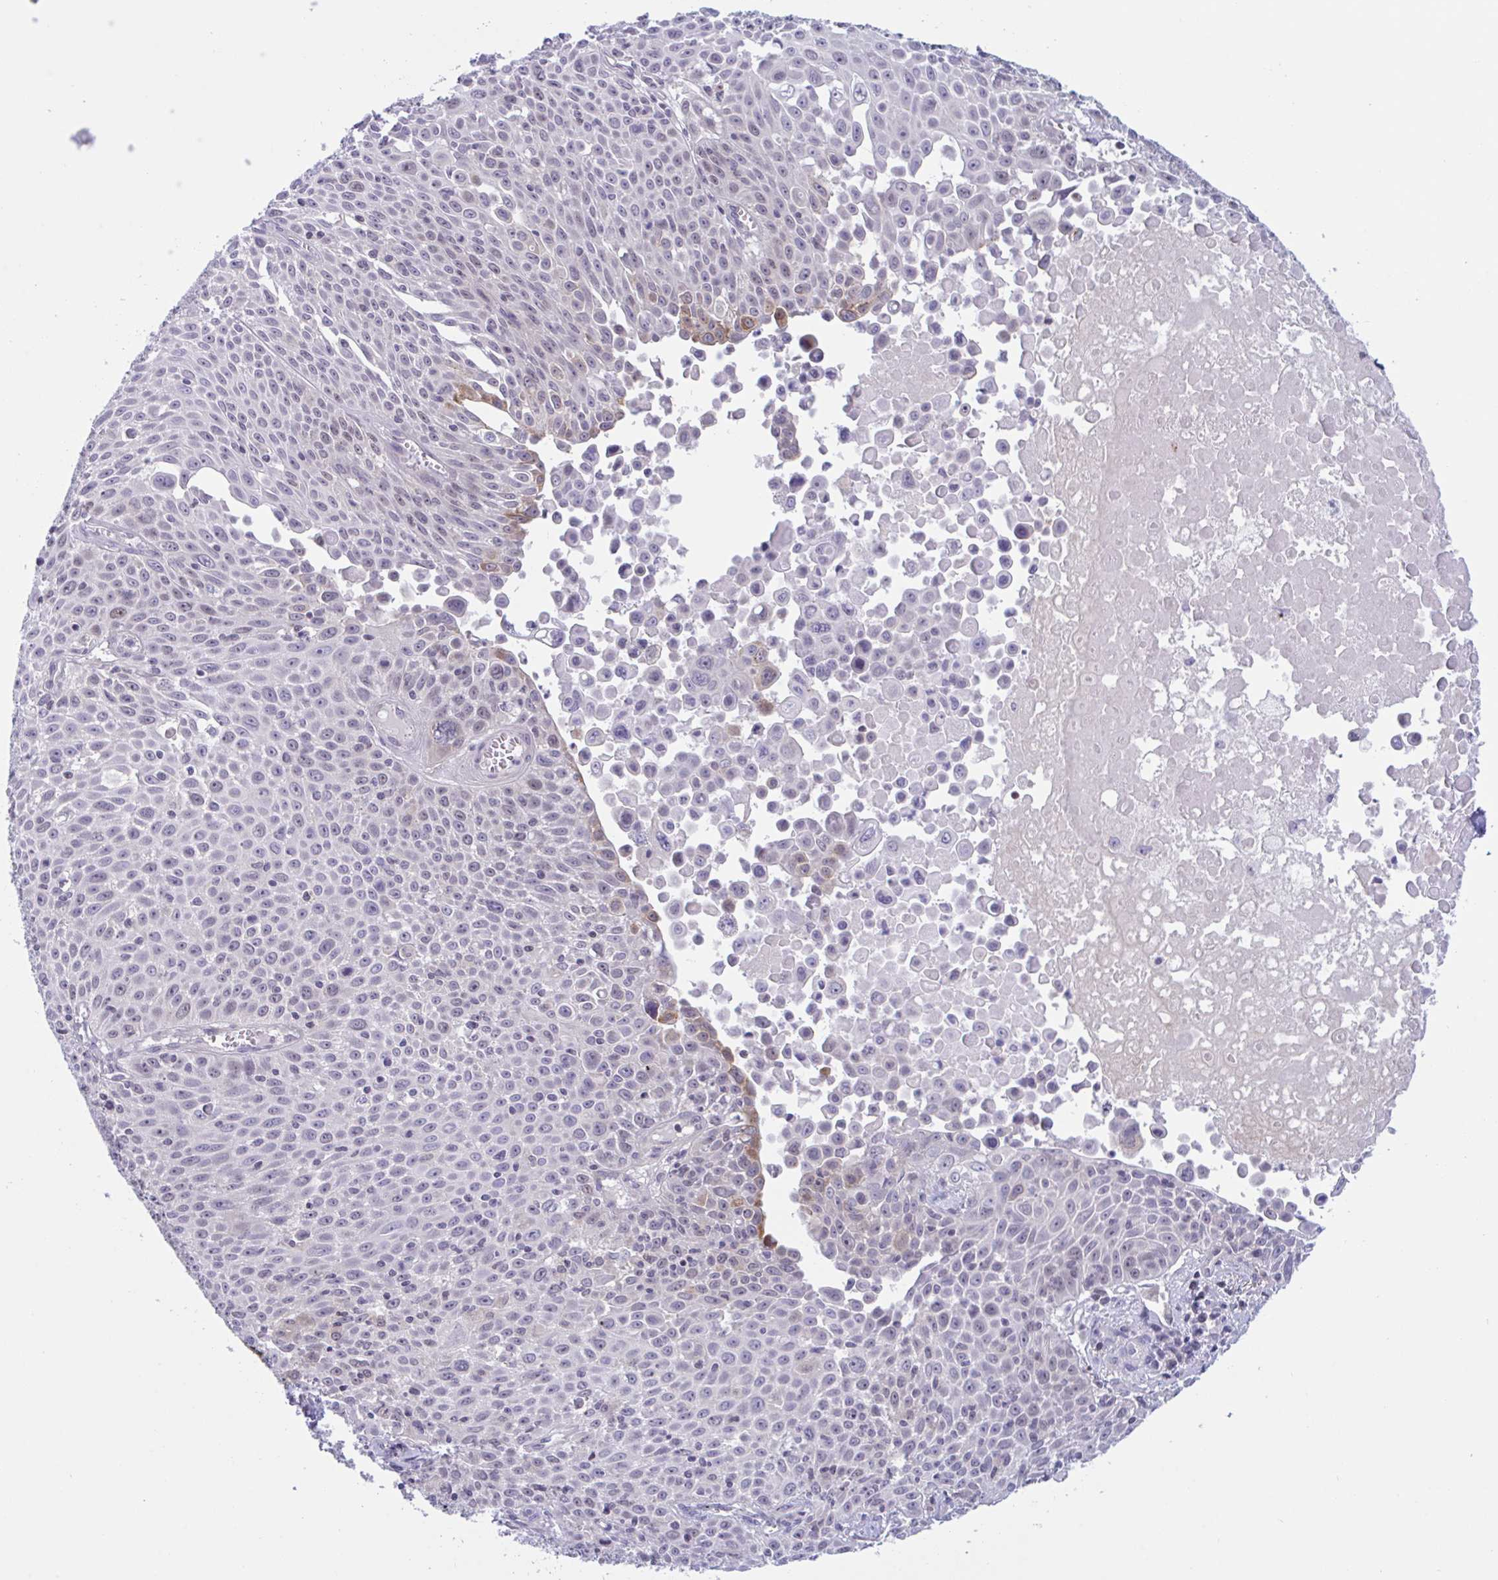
{"staining": {"intensity": "moderate", "quantity": "<25%", "location": "cytoplasmic/membranous"}, "tissue": "lung cancer", "cell_type": "Tumor cells", "image_type": "cancer", "snomed": [{"axis": "morphology", "description": "Squamous cell carcinoma, NOS"}, {"axis": "morphology", "description": "Squamous cell carcinoma, metastatic, NOS"}, {"axis": "topography", "description": "Lymph node"}, {"axis": "topography", "description": "Lung"}], "caption": "IHC image of human squamous cell carcinoma (lung) stained for a protein (brown), which displays low levels of moderate cytoplasmic/membranous staining in about <25% of tumor cells.", "gene": "SNX11", "patient": {"sex": "female", "age": 62}}